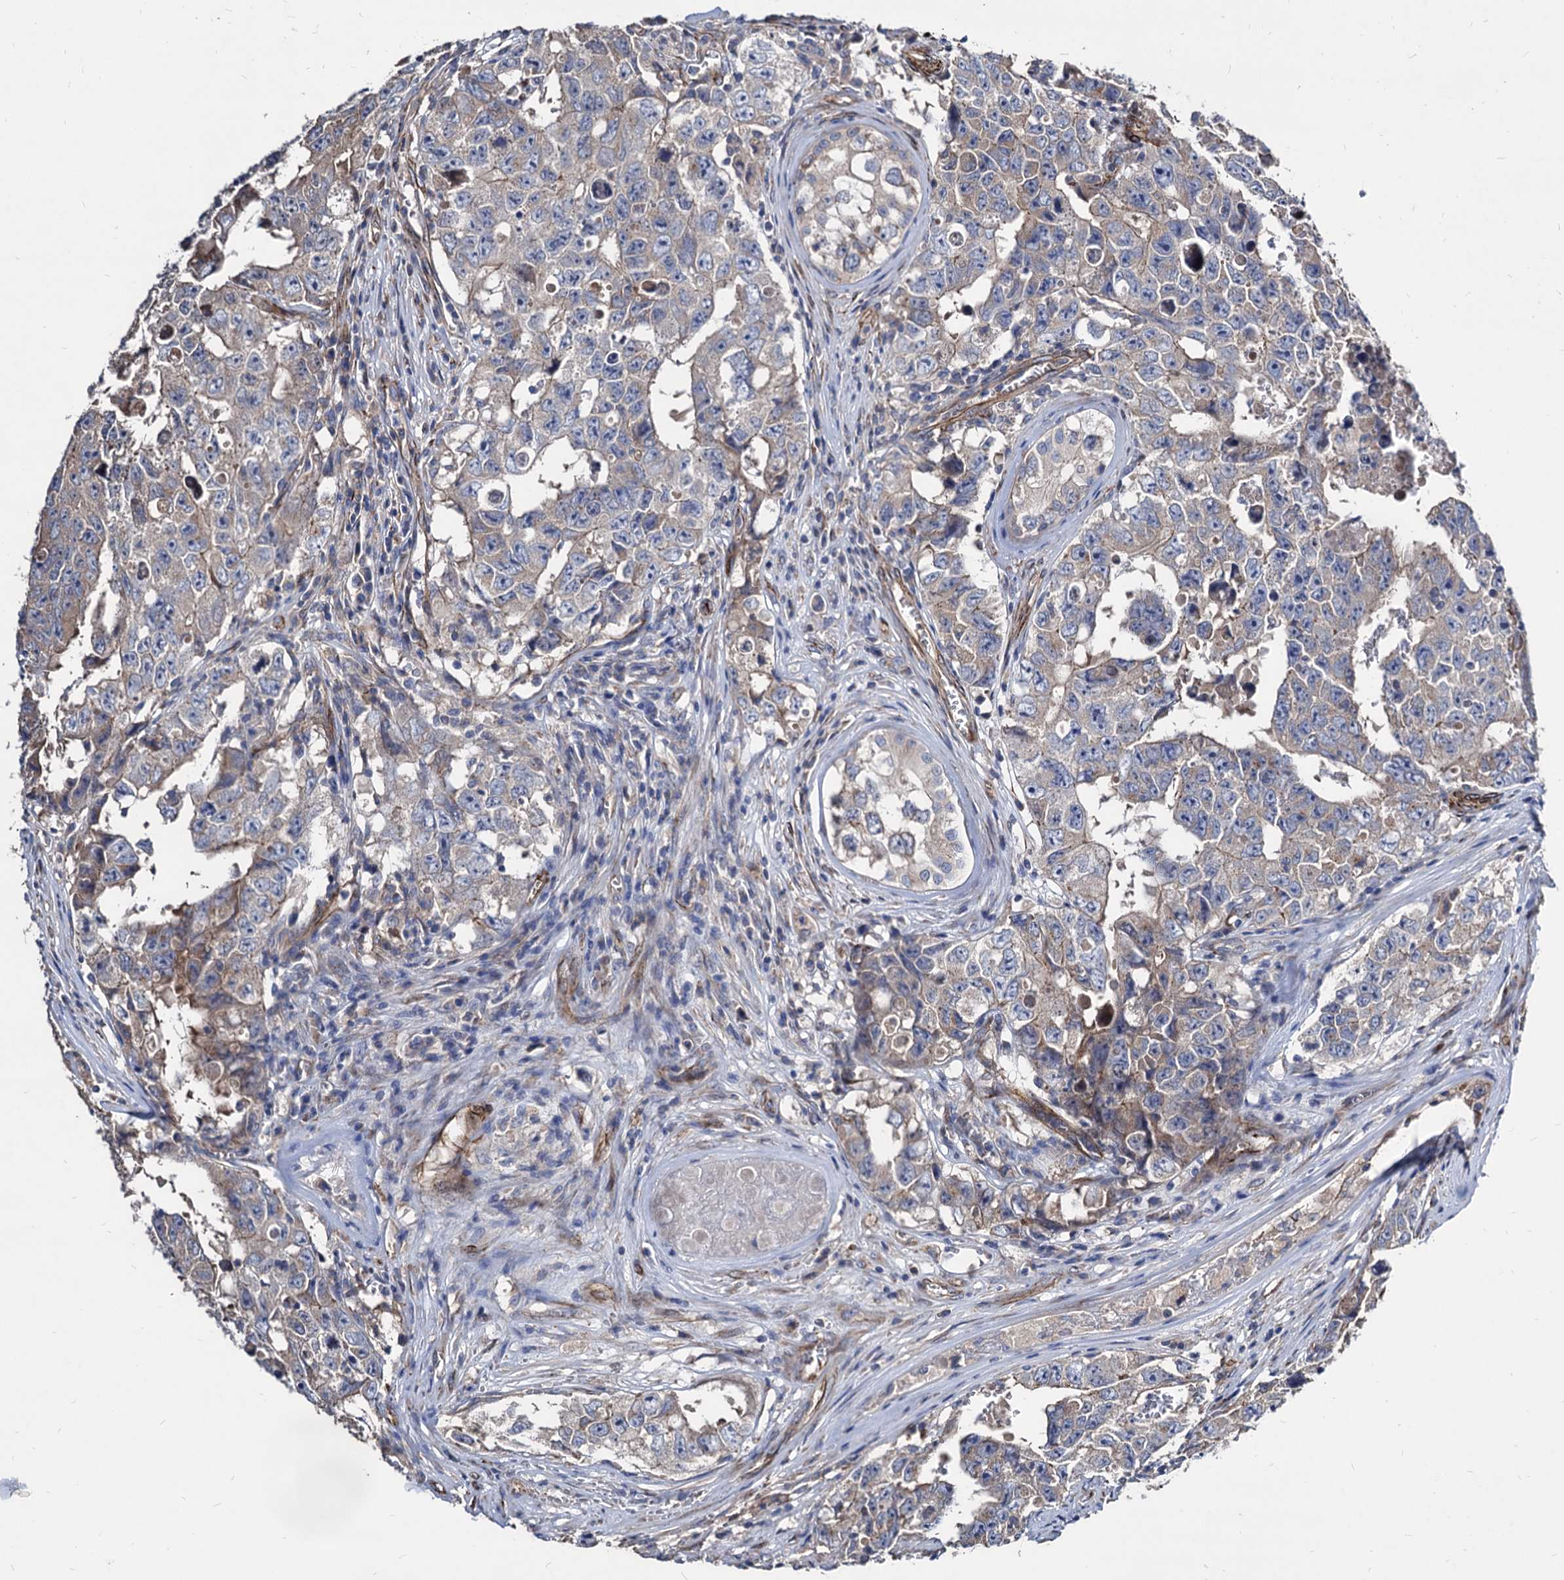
{"staining": {"intensity": "weak", "quantity": "<25%", "location": "cytoplasmic/membranous"}, "tissue": "testis cancer", "cell_type": "Tumor cells", "image_type": "cancer", "snomed": [{"axis": "morphology", "description": "Carcinoma, Embryonal, NOS"}, {"axis": "topography", "description": "Testis"}], "caption": "IHC micrograph of human testis cancer stained for a protein (brown), which reveals no expression in tumor cells.", "gene": "WDR11", "patient": {"sex": "male", "age": 17}}